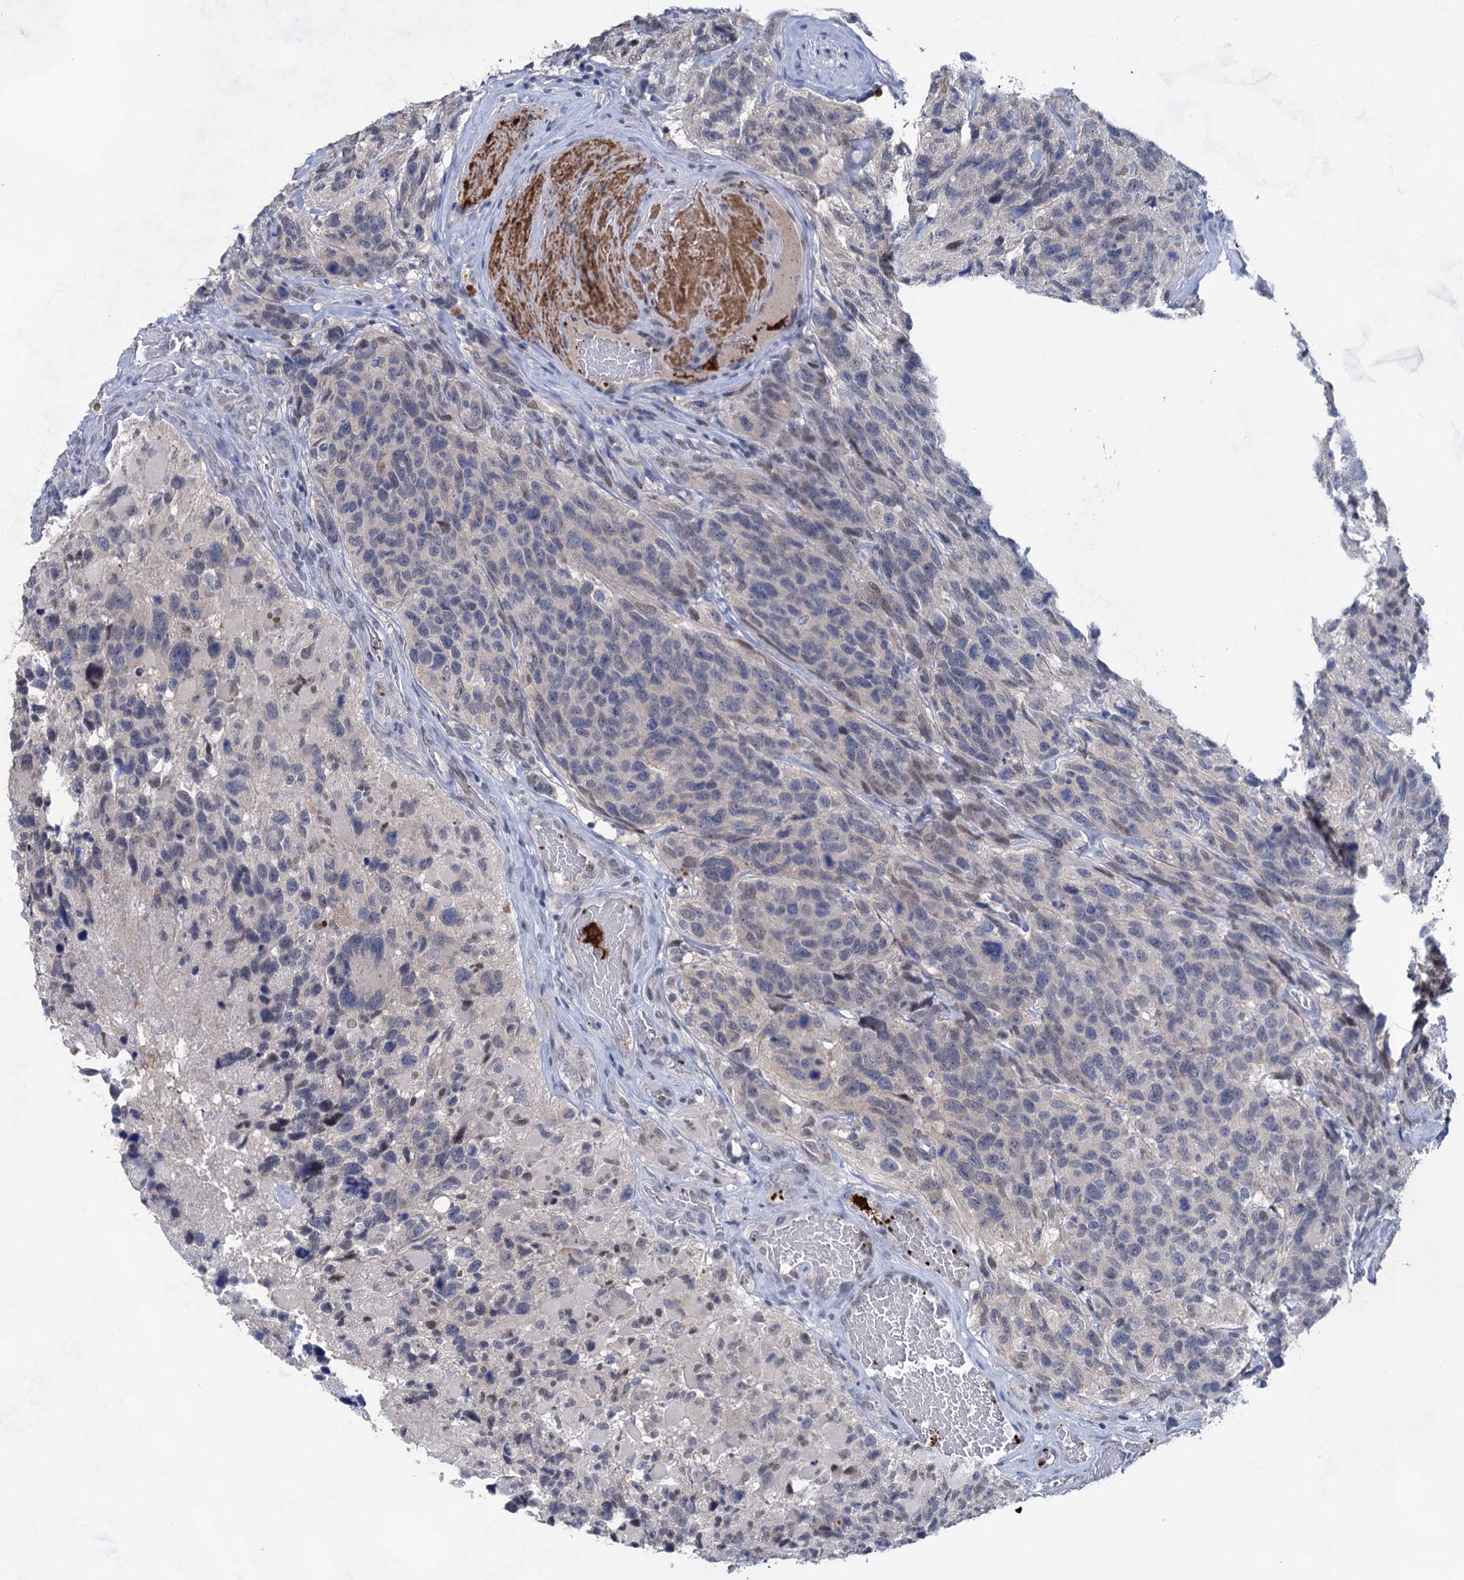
{"staining": {"intensity": "negative", "quantity": "none", "location": "none"}, "tissue": "glioma", "cell_type": "Tumor cells", "image_type": "cancer", "snomed": [{"axis": "morphology", "description": "Glioma, malignant, High grade"}, {"axis": "topography", "description": "Brain"}], "caption": "A high-resolution micrograph shows immunohistochemistry staining of glioma, which exhibits no significant staining in tumor cells.", "gene": "MON2", "patient": {"sex": "male", "age": 69}}